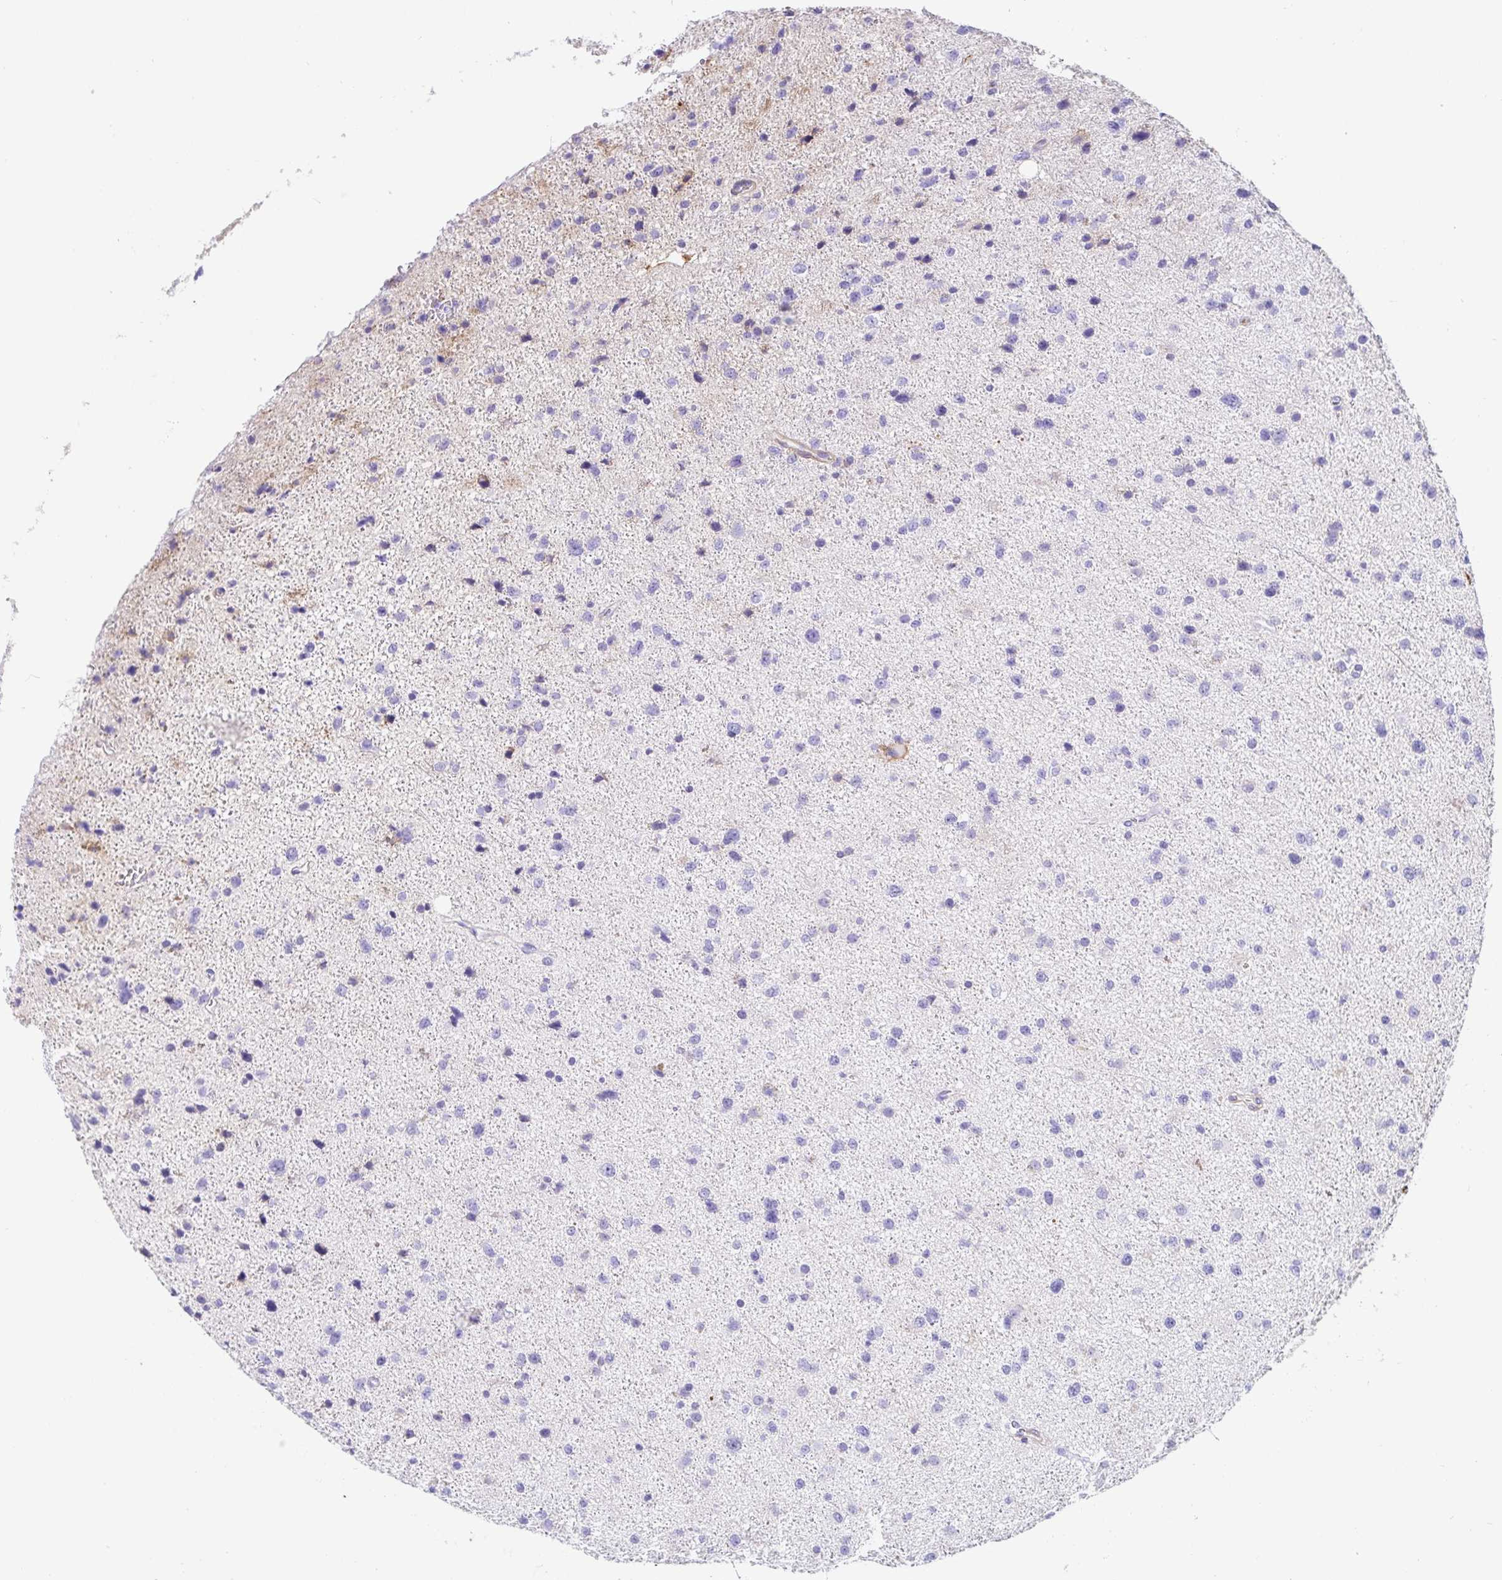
{"staining": {"intensity": "negative", "quantity": "none", "location": "none"}, "tissue": "glioma", "cell_type": "Tumor cells", "image_type": "cancer", "snomed": [{"axis": "morphology", "description": "Glioma, malignant, Low grade"}, {"axis": "topography", "description": "Brain"}], "caption": "Human glioma stained for a protein using immunohistochemistry reveals no expression in tumor cells.", "gene": "ANXA2", "patient": {"sex": "female", "age": 55}}